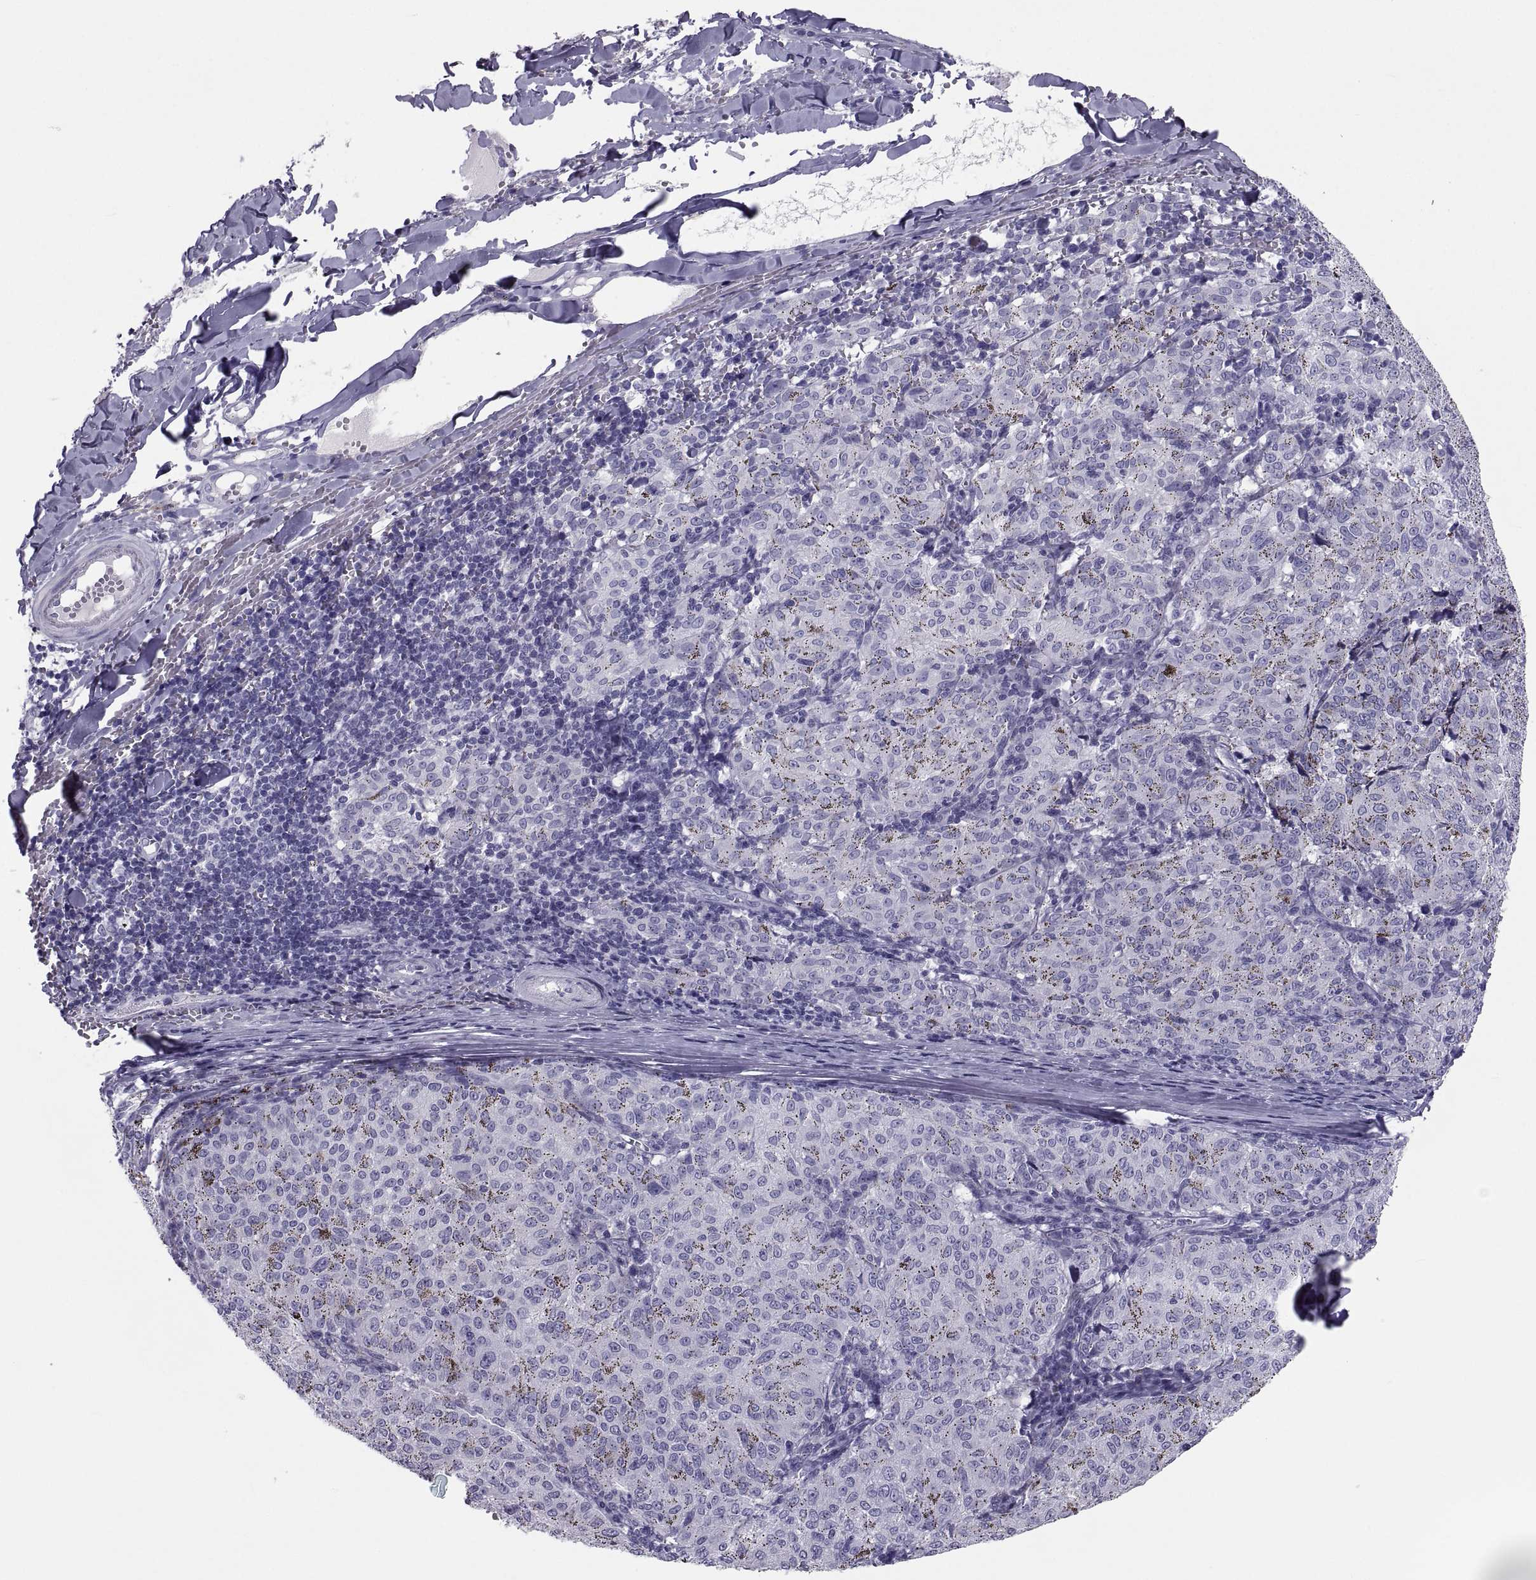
{"staining": {"intensity": "negative", "quantity": "none", "location": "none"}, "tissue": "melanoma", "cell_type": "Tumor cells", "image_type": "cancer", "snomed": [{"axis": "morphology", "description": "Malignant melanoma, NOS"}, {"axis": "topography", "description": "Skin"}], "caption": "A micrograph of human malignant melanoma is negative for staining in tumor cells.", "gene": "PCSK1N", "patient": {"sex": "female", "age": 72}}